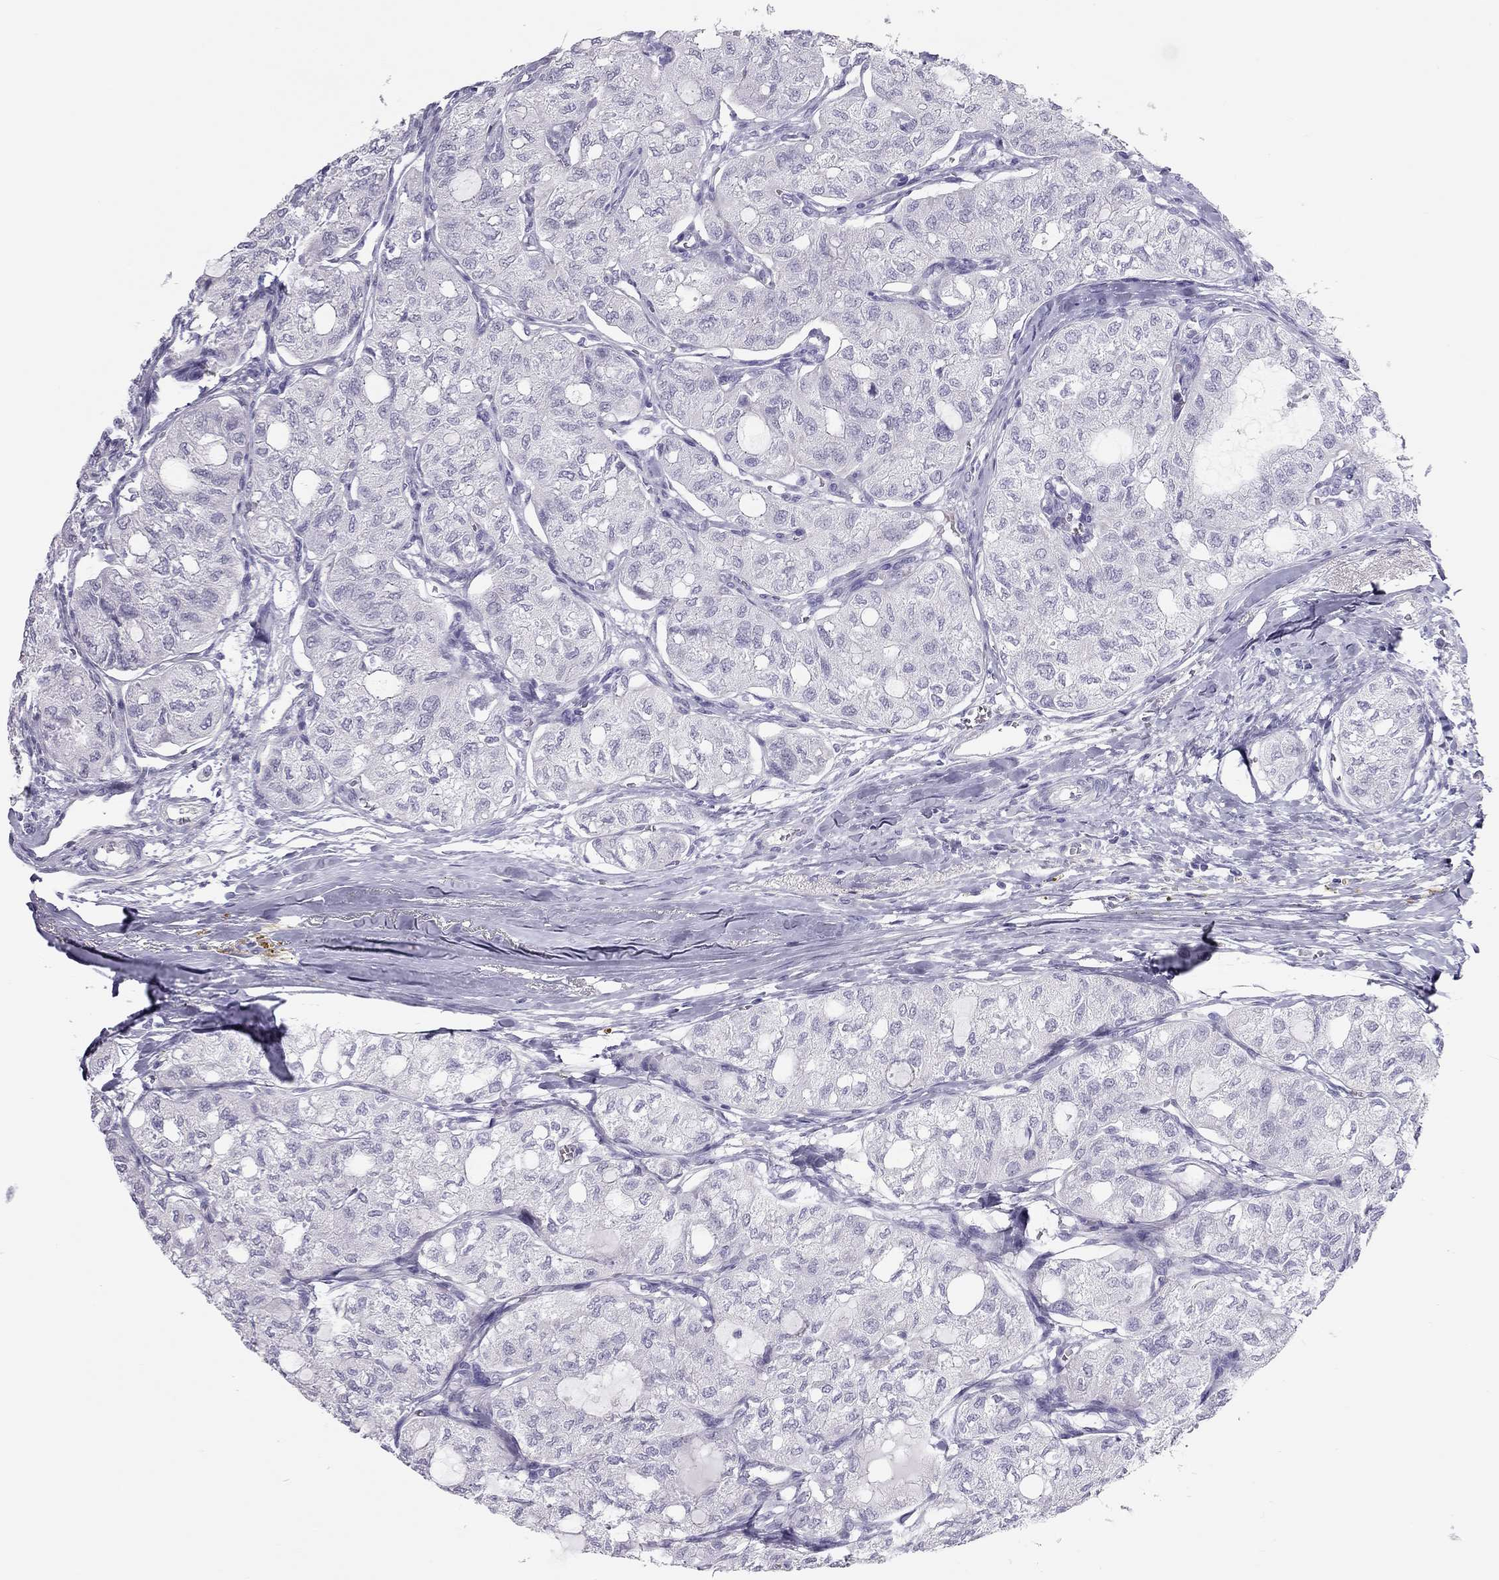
{"staining": {"intensity": "negative", "quantity": "none", "location": "none"}, "tissue": "thyroid cancer", "cell_type": "Tumor cells", "image_type": "cancer", "snomed": [{"axis": "morphology", "description": "Follicular adenoma carcinoma, NOS"}, {"axis": "topography", "description": "Thyroid gland"}], "caption": "Immunohistochemistry (IHC) of human thyroid cancer (follicular adenoma carcinoma) displays no positivity in tumor cells. (DAB (3,3'-diaminobenzidine) immunohistochemistry with hematoxylin counter stain).", "gene": "SPATA12", "patient": {"sex": "male", "age": 75}}